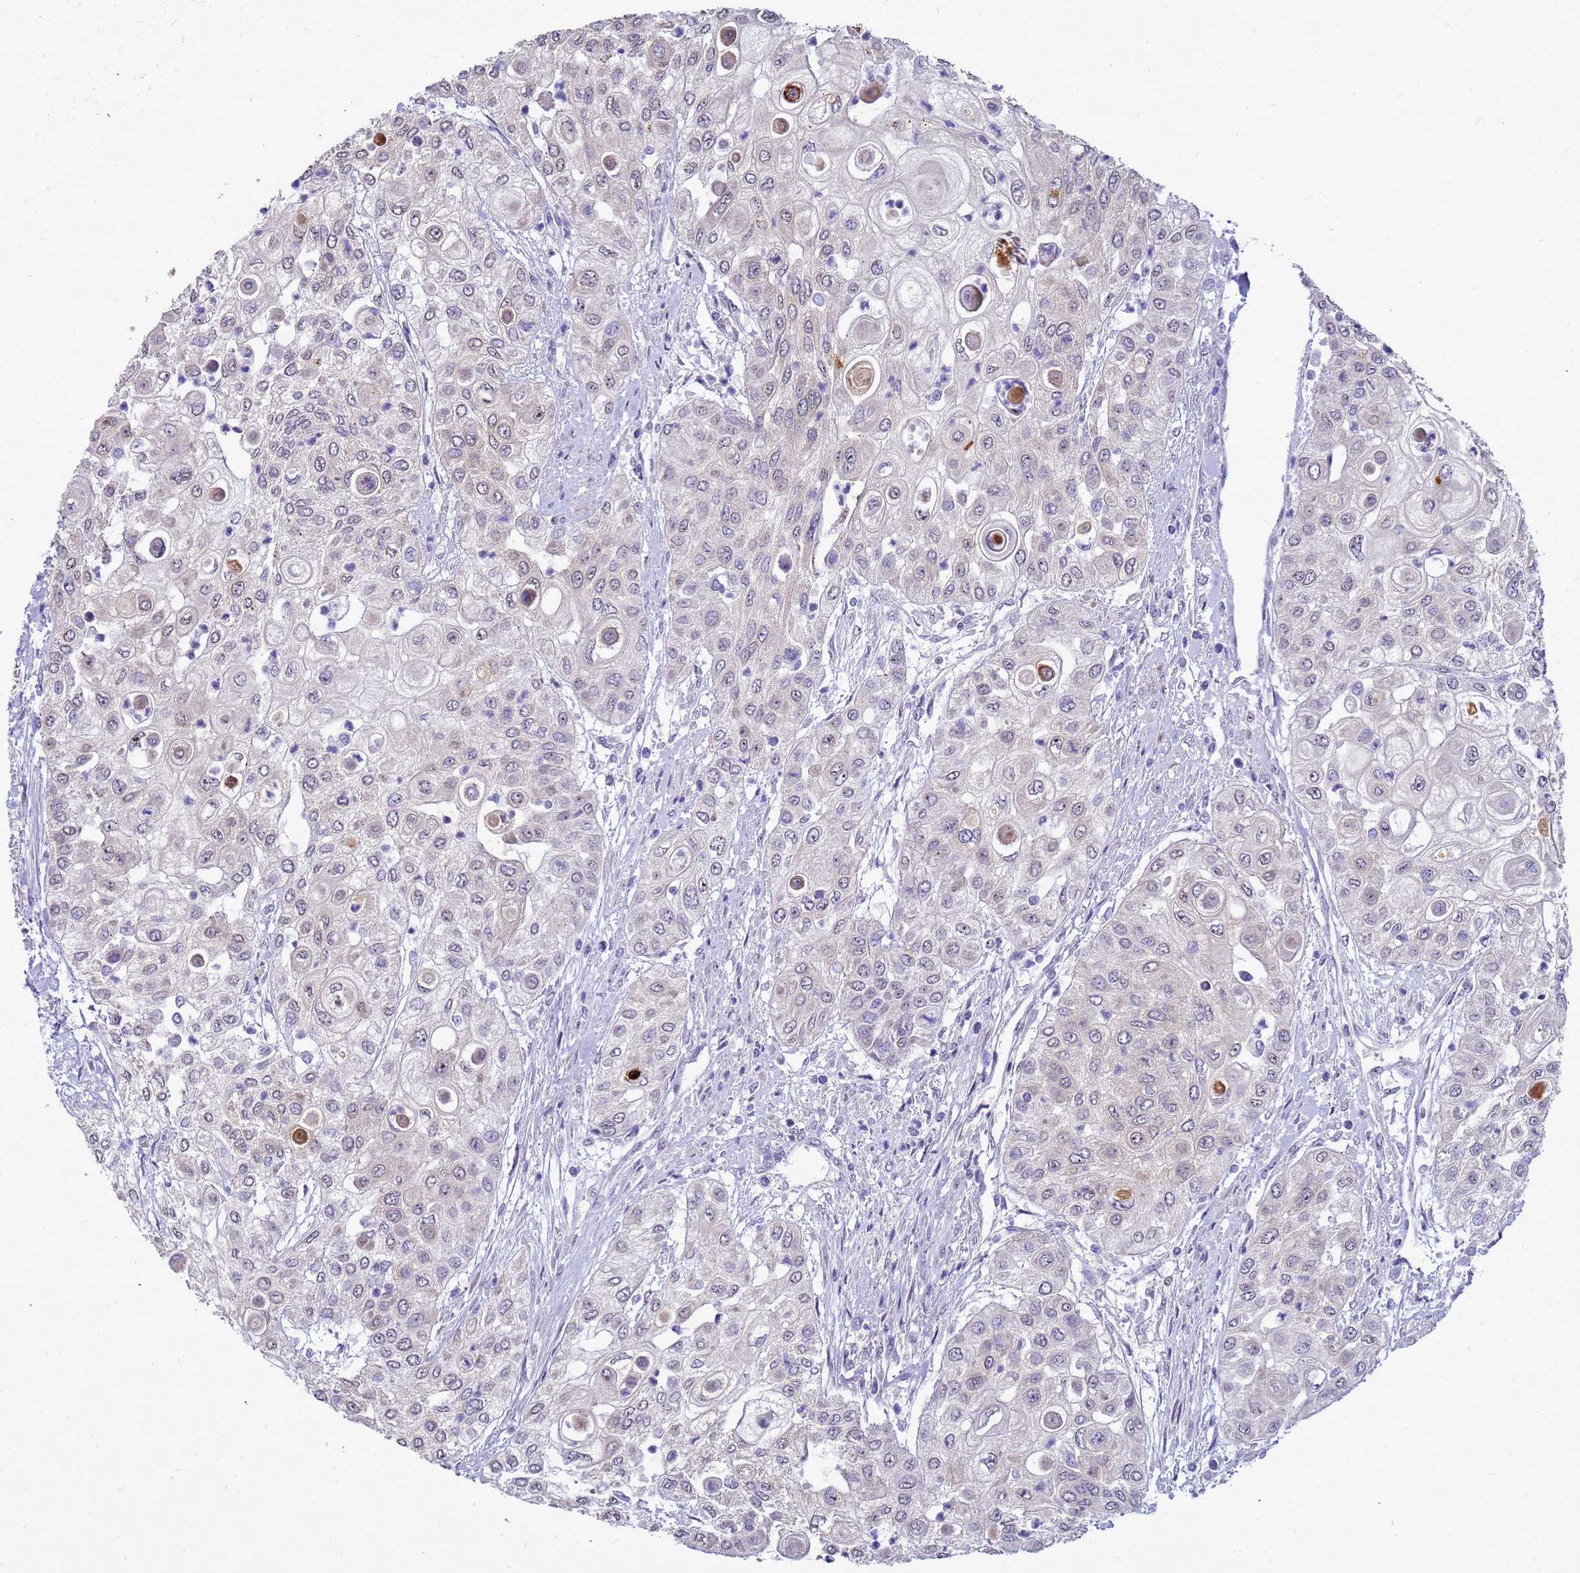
{"staining": {"intensity": "negative", "quantity": "none", "location": "none"}, "tissue": "urothelial cancer", "cell_type": "Tumor cells", "image_type": "cancer", "snomed": [{"axis": "morphology", "description": "Urothelial carcinoma, High grade"}, {"axis": "topography", "description": "Urinary bladder"}], "caption": "This is an immunohistochemistry image of human high-grade urothelial carcinoma. There is no positivity in tumor cells.", "gene": "RSPO1", "patient": {"sex": "female", "age": 79}}